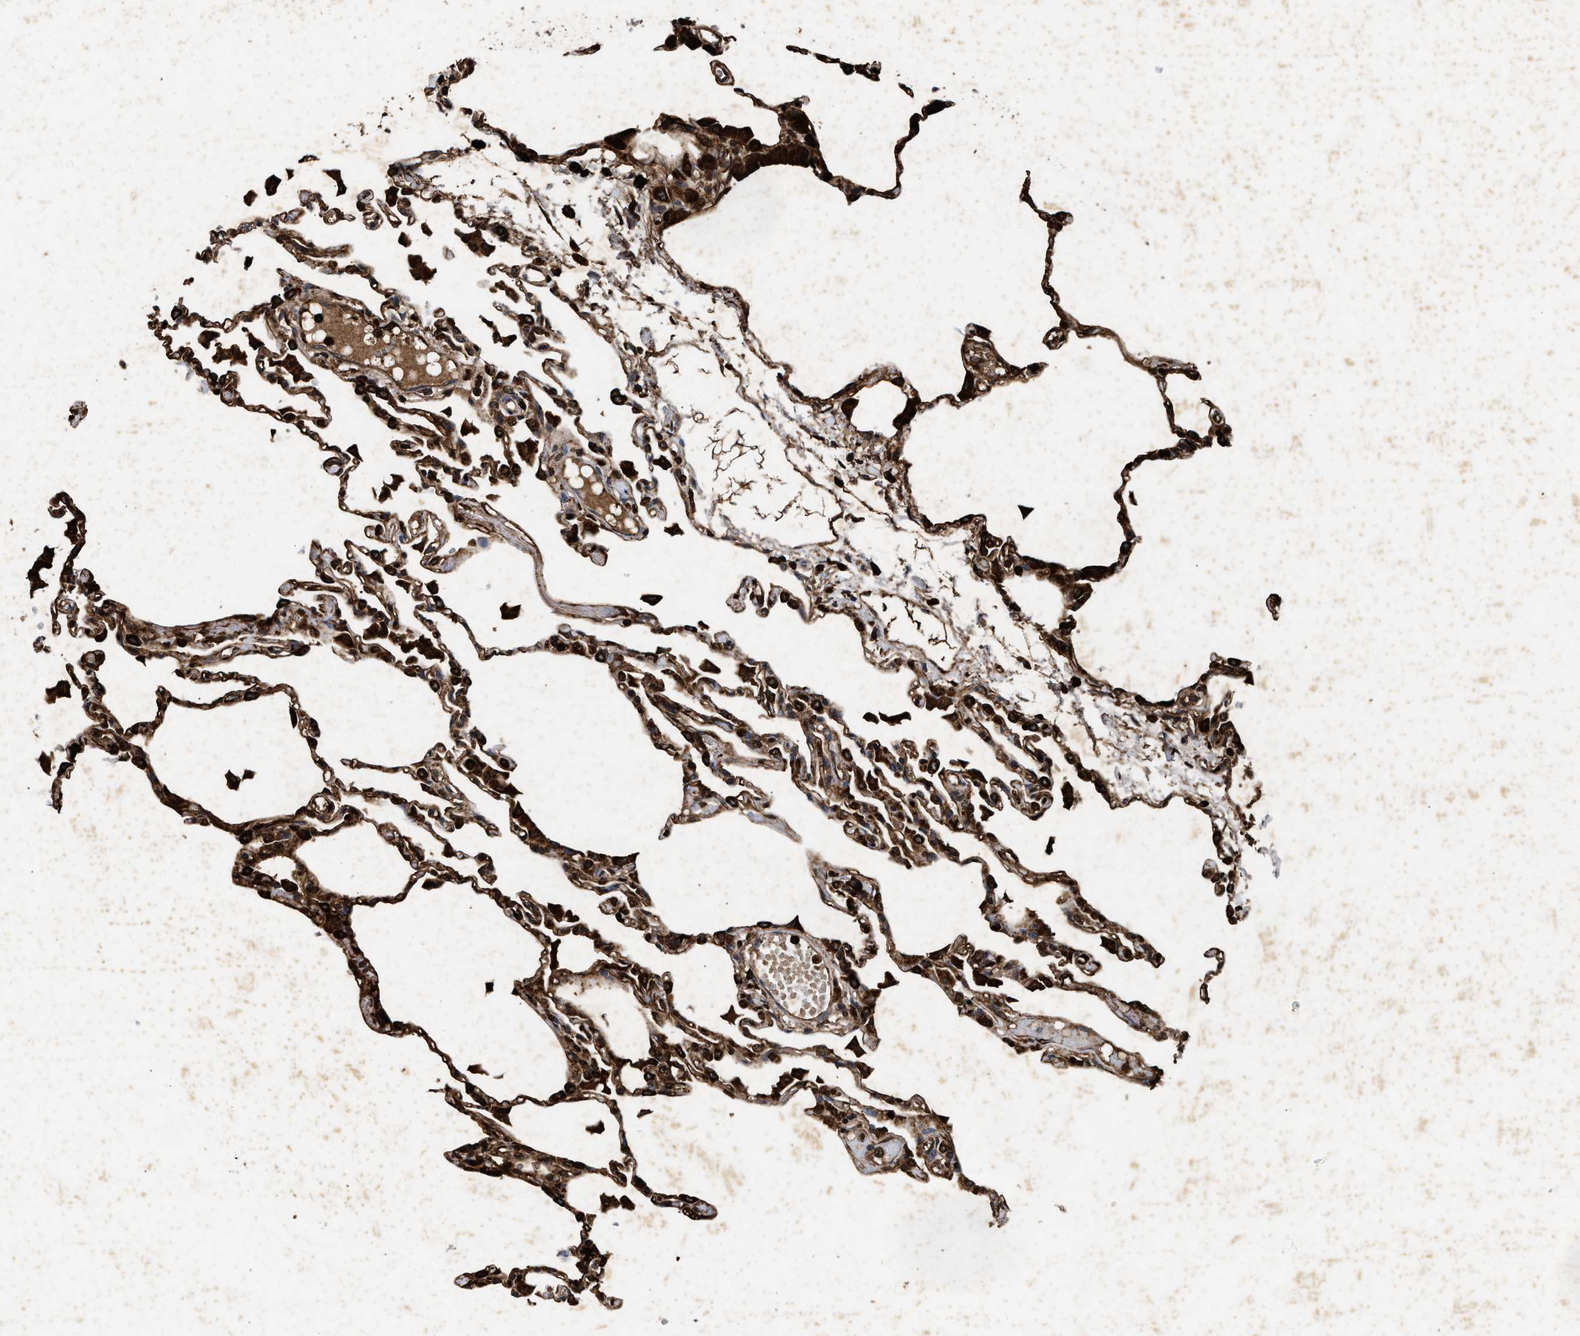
{"staining": {"intensity": "strong", "quantity": "25%-75%", "location": "cytoplasmic/membranous"}, "tissue": "lung", "cell_type": "Alveolar cells", "image_type": "normal", "snomed": [{"axis": "morphology", "description": "Normal tissue, NOS"}, {"axis": "topography", "description": "Lung"}], "caption": "IHC micrograph of benign lung: human lung stained using IHC displays high levels of strong protein expression localized specifically in the cytoplasmic/membranous of alveolar cells, appearing as a cytoplasmic/membranous brown color.", "gene": "ACOX1", "patient": {"sex": "female", "age": 49}}